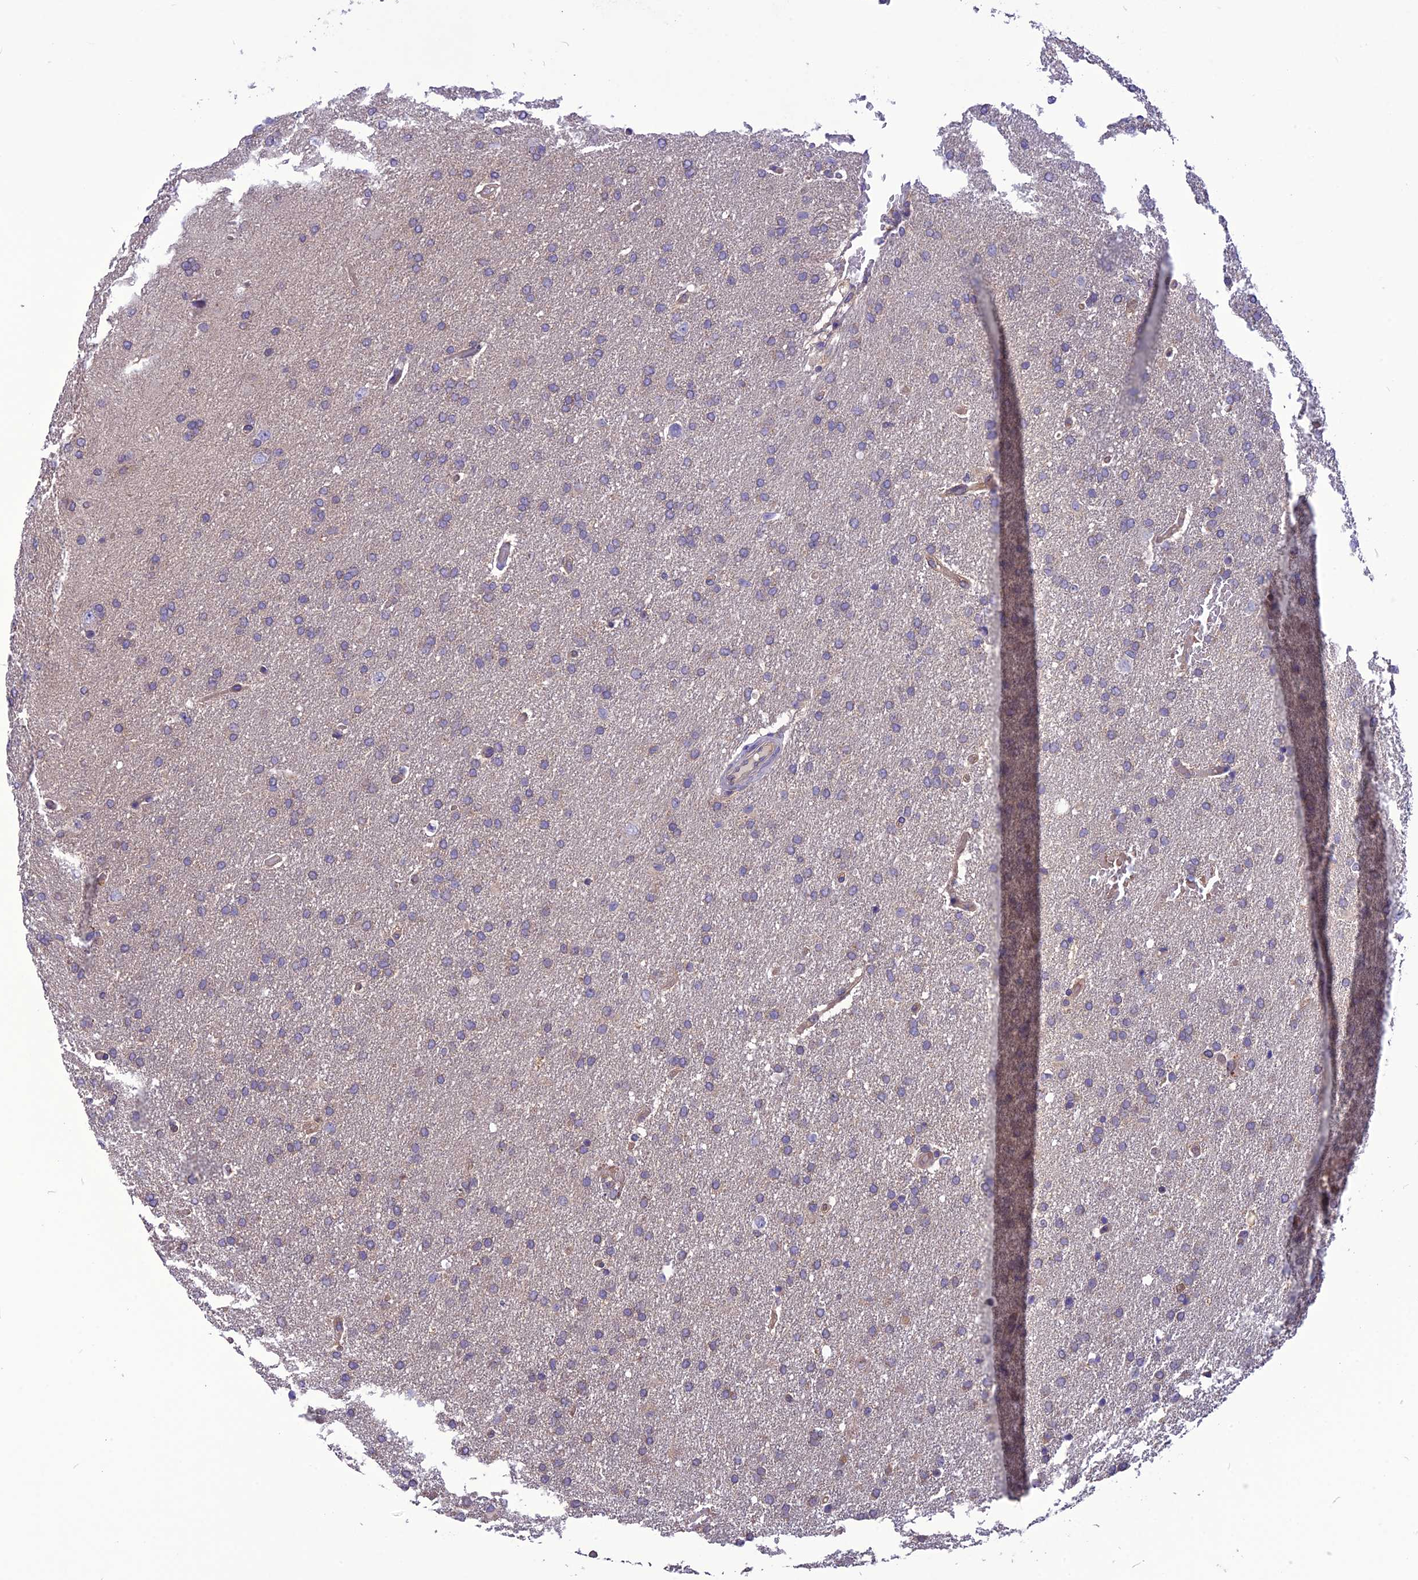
{"staining": {"intensity": "negative", "quantity": "none", "location": "none"}, "tissue": "glioma", "cell_type": "Tumor cells", "image_type": "cancer", "snomed": [{"axis": "morphology", "description": "Glioma, malignant, High grade"}, {"axis": "topography", "description": "Brain"}], "caption": "Immunohistochemistry (IHC) of human malignant glioma (high-grade) displays no positivity in tumor cells.", "gene": "PSMF1", "patient": {"sex": "male", "age": 72}}